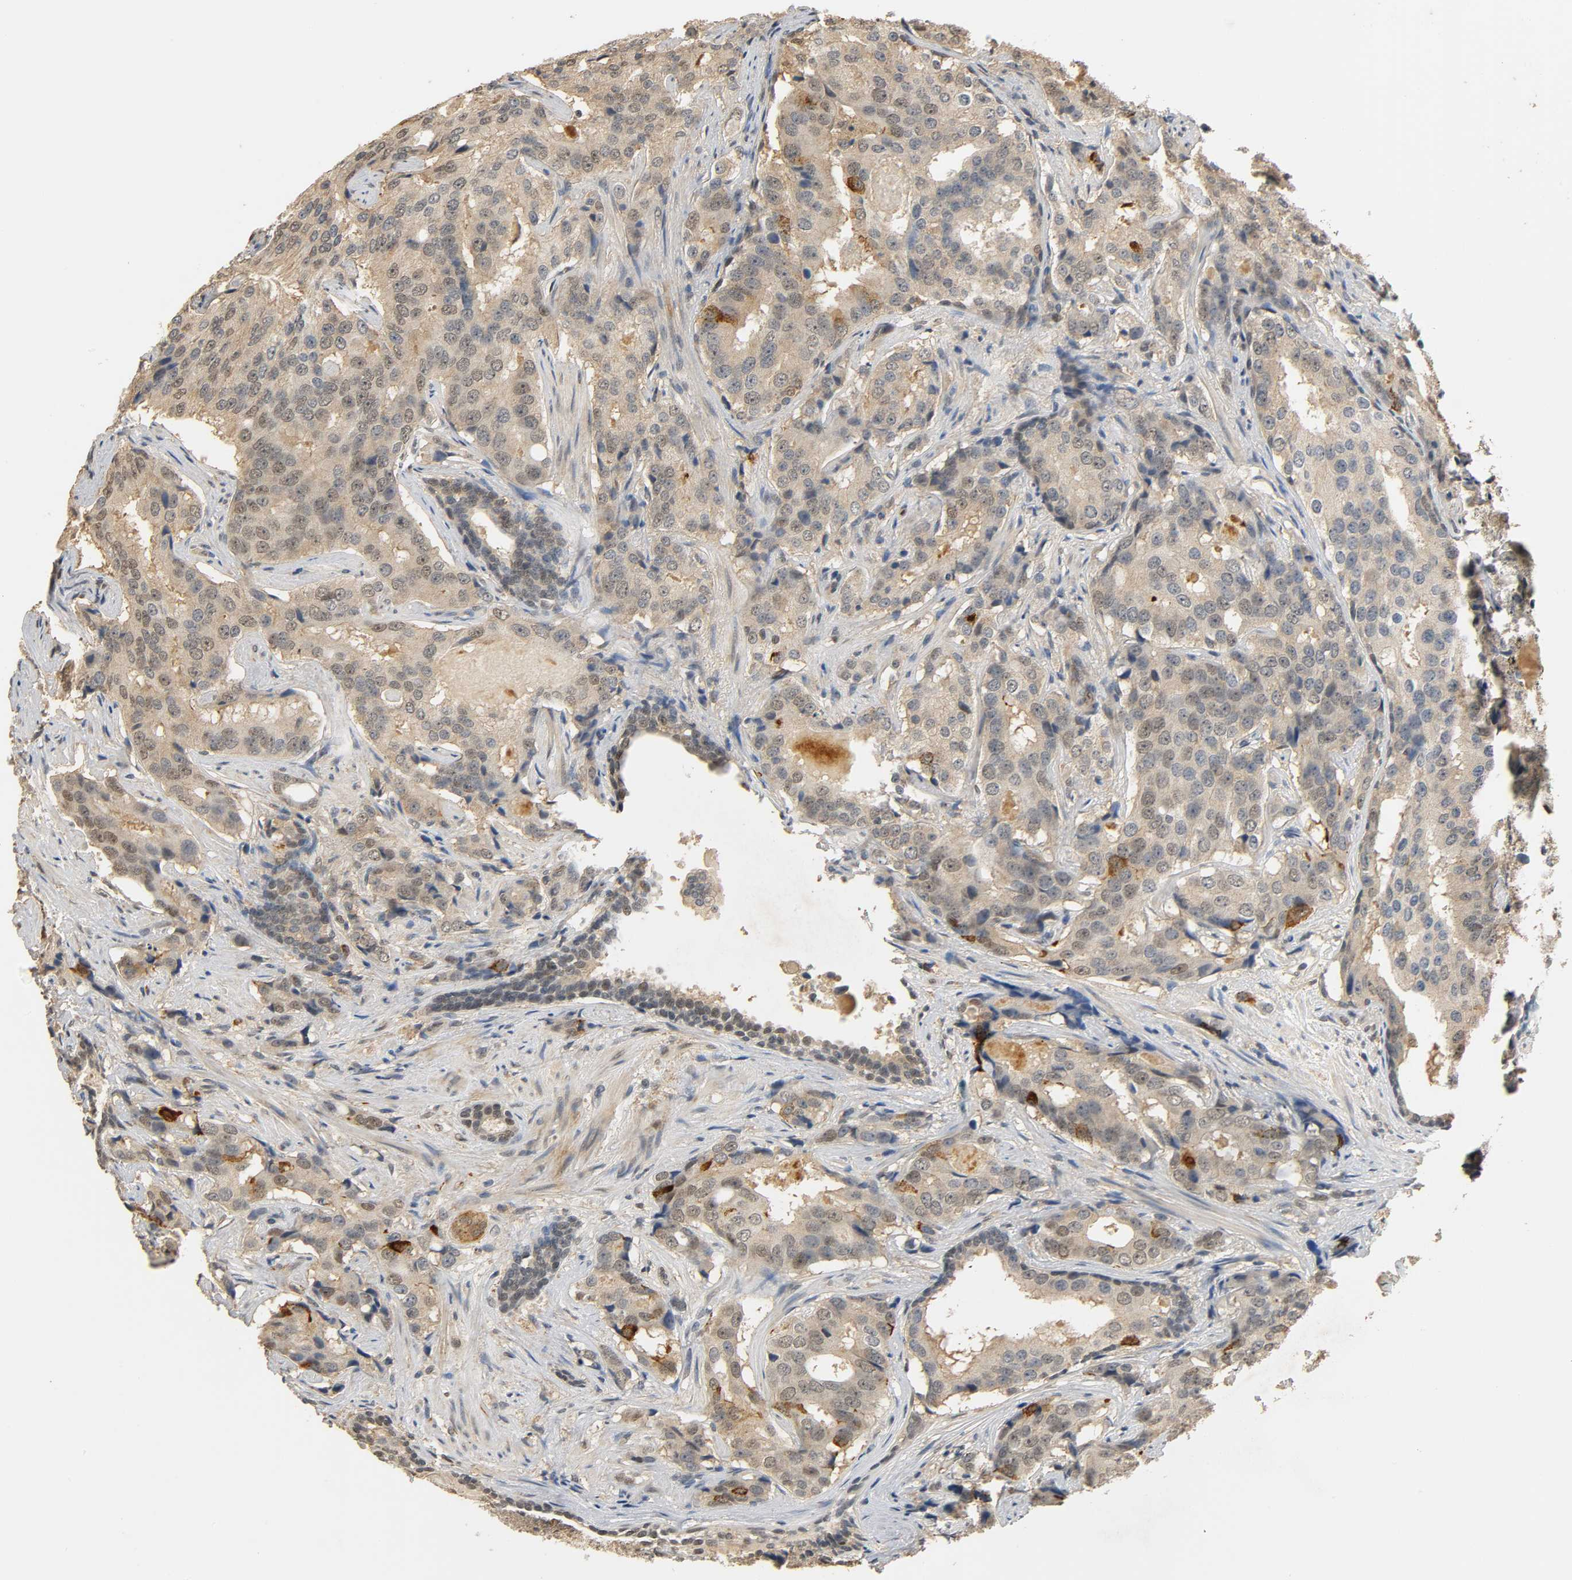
{"staining": {"intensity": "weak", "quantity": ">75%", "location": "cytoplasmic/membranous"}, "tissue": "prostate cancer", "cell_type": "Tumor cells", "image_type": "cancer", "snomed": [{"axis": "morphology", "description": "Adenocarcinoma, High grade"}, {"axis": "topography", "description": "Prostate"}], "caption": "Immunohistochemistry image of neoplastic tissue: prostate high-grade adenocarcinoma stained using IHC shows low levels of weak protein expression localized specifically in the cytoplasmic/membranous of tumor cells, appearing as a cytoplasmic/membranous brown color.", "gene": "ZFPM2", "patient": {"sex": "male", "age": 58}}